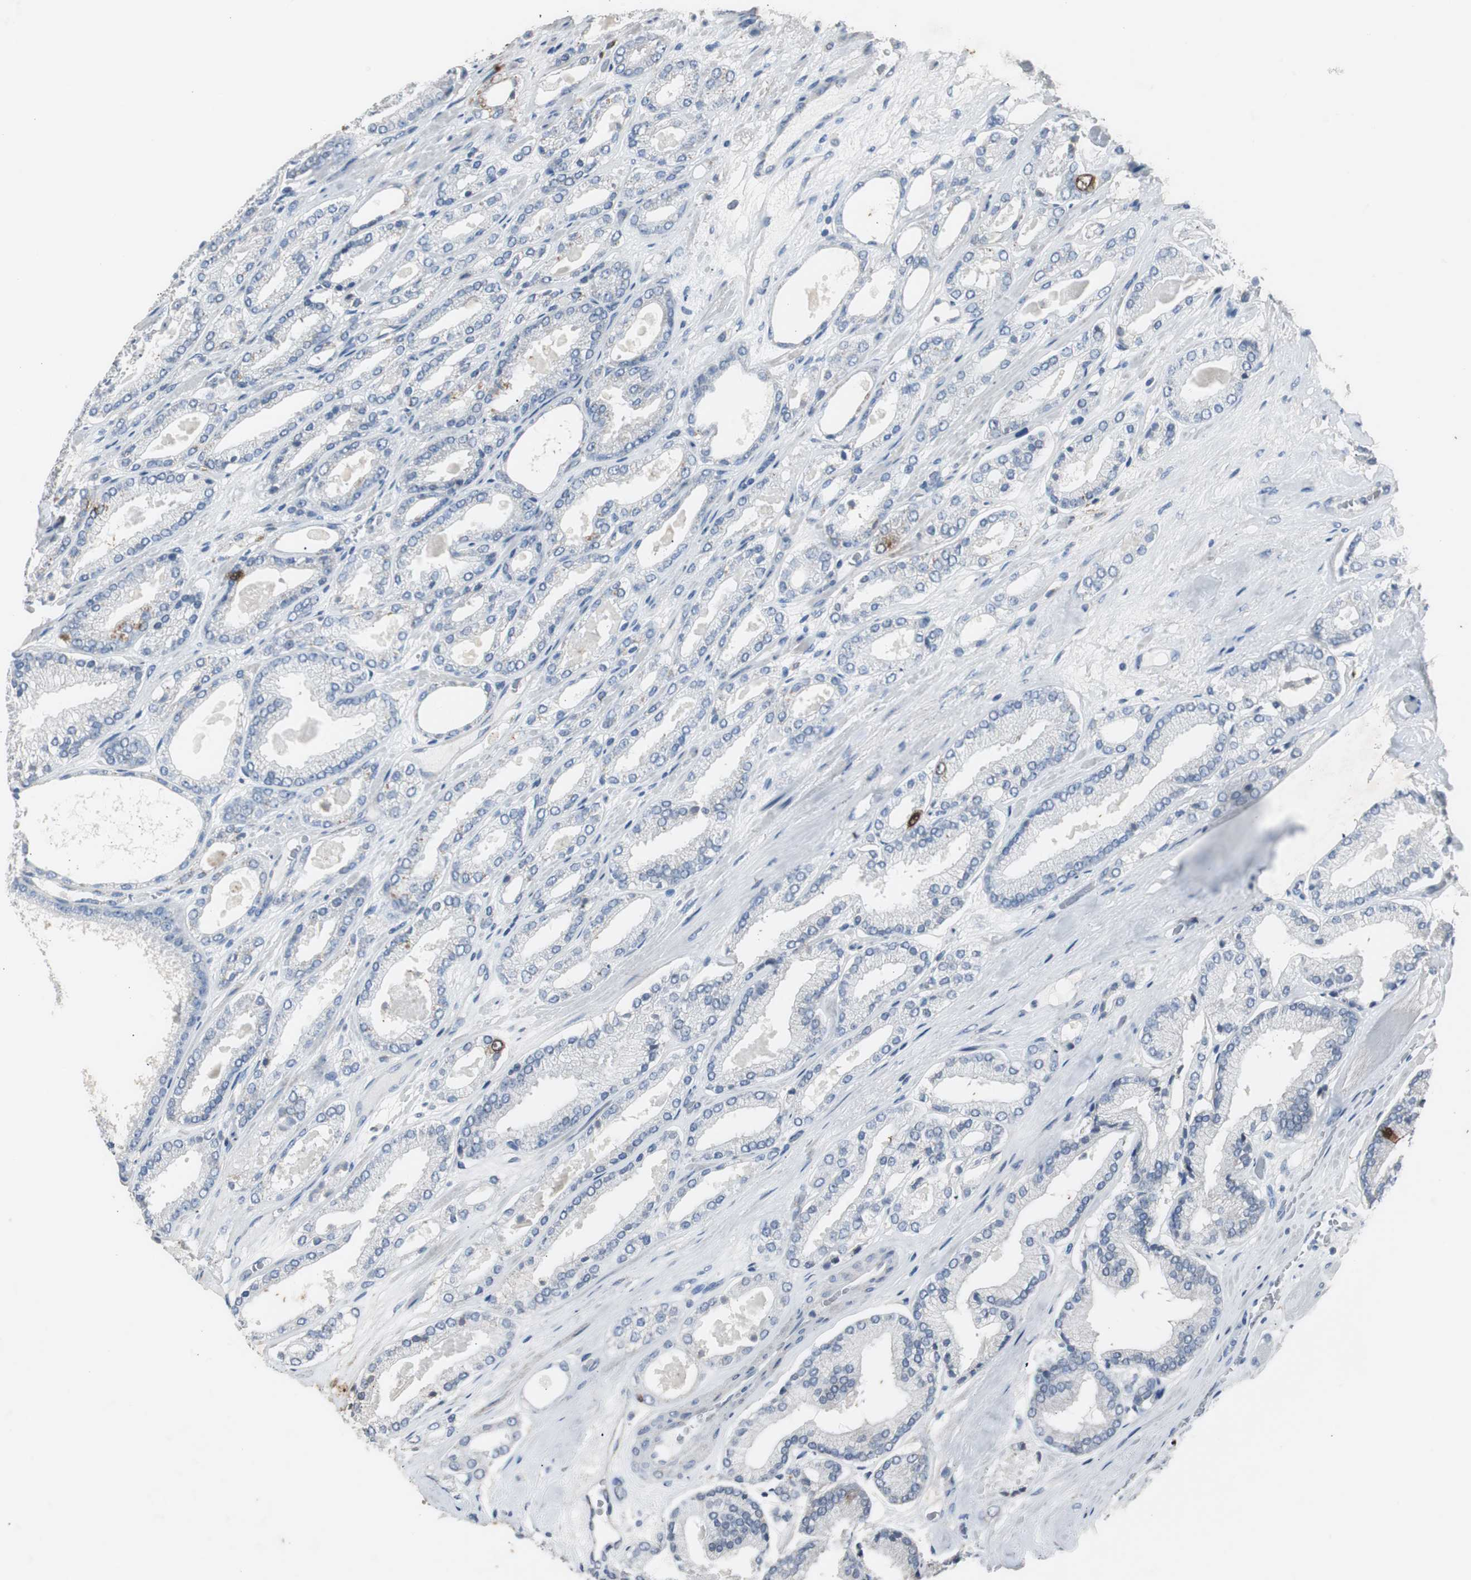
{"staining": {"intensity": "strong", "quantity": "<25%", "location": "cytoplasmic/membranous"}, "tissue": "prostate cancer", "cell_type": "Tumor cells", "image_type": "cancer", "snomed": [{"axis": "morphology", "description": "Adenocarcinoma, Low grade"}, {"axis": "topography", "description": "Prostate"}], "caption": "High-magnification brightfield microscopy of prostate low-grade adenocarcinoma stained with DAB (brown) and counterstained with hematoxylin (blue). tumor cells exhibit strong cytoplasmic/membranous positivity is identified in about<25% of cells.", "gene": "TK1", "patient": {"sex": "male", "age": 59}}